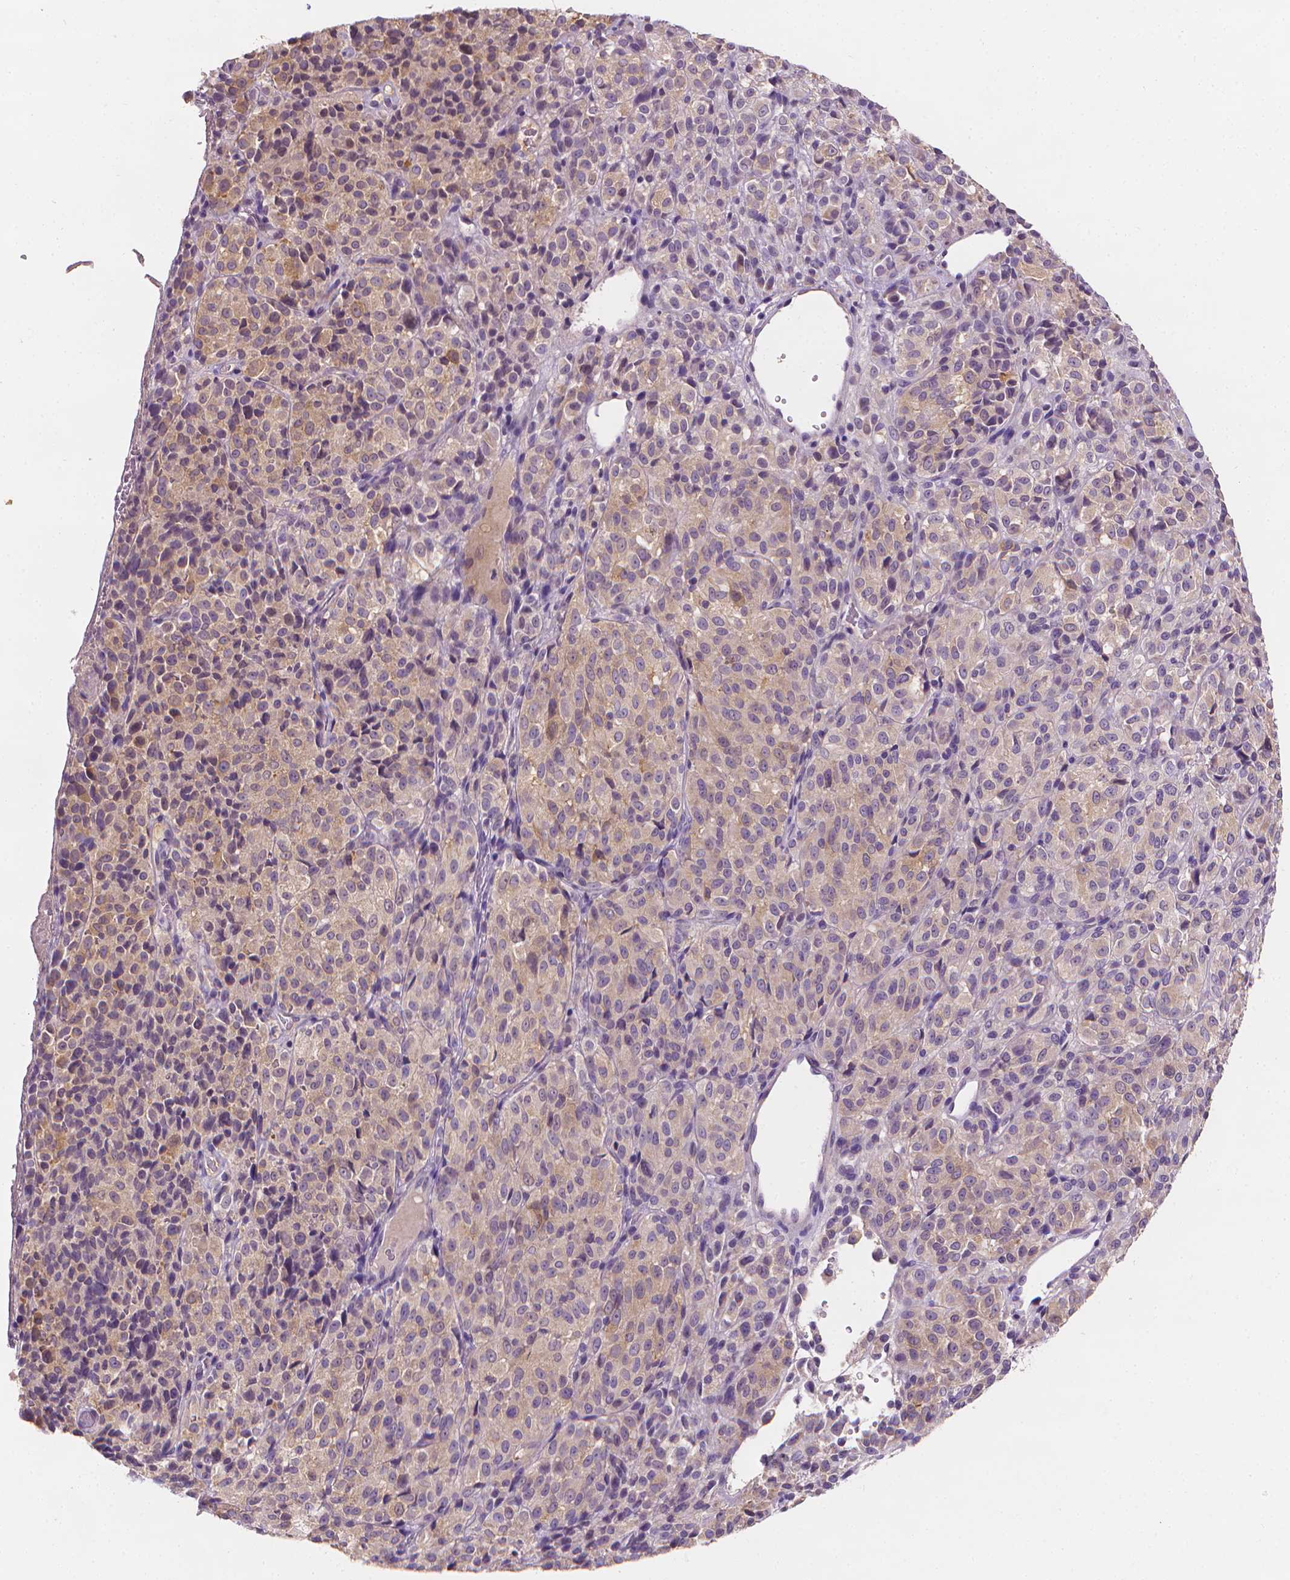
{"staining": {"intensity": "weak", "quantity": "<25%", "location": "cytoplasmic/membranous"}, "tissue": "melanoma", "cell_type": "Tumor cells", "image_type": "cancer", "snomed": [{"axis": "morphology", "description": "Malignant melanoma, Metastatic site"}, {"axis": "topography", "description": "Brain"}], "caption": "Human melanoma stained for a protein using immunohistochemistry (IHC) exhibits no expression in tumor cells.", "gene": "FASN", "patient": {"sex": "female", "age": 56}}